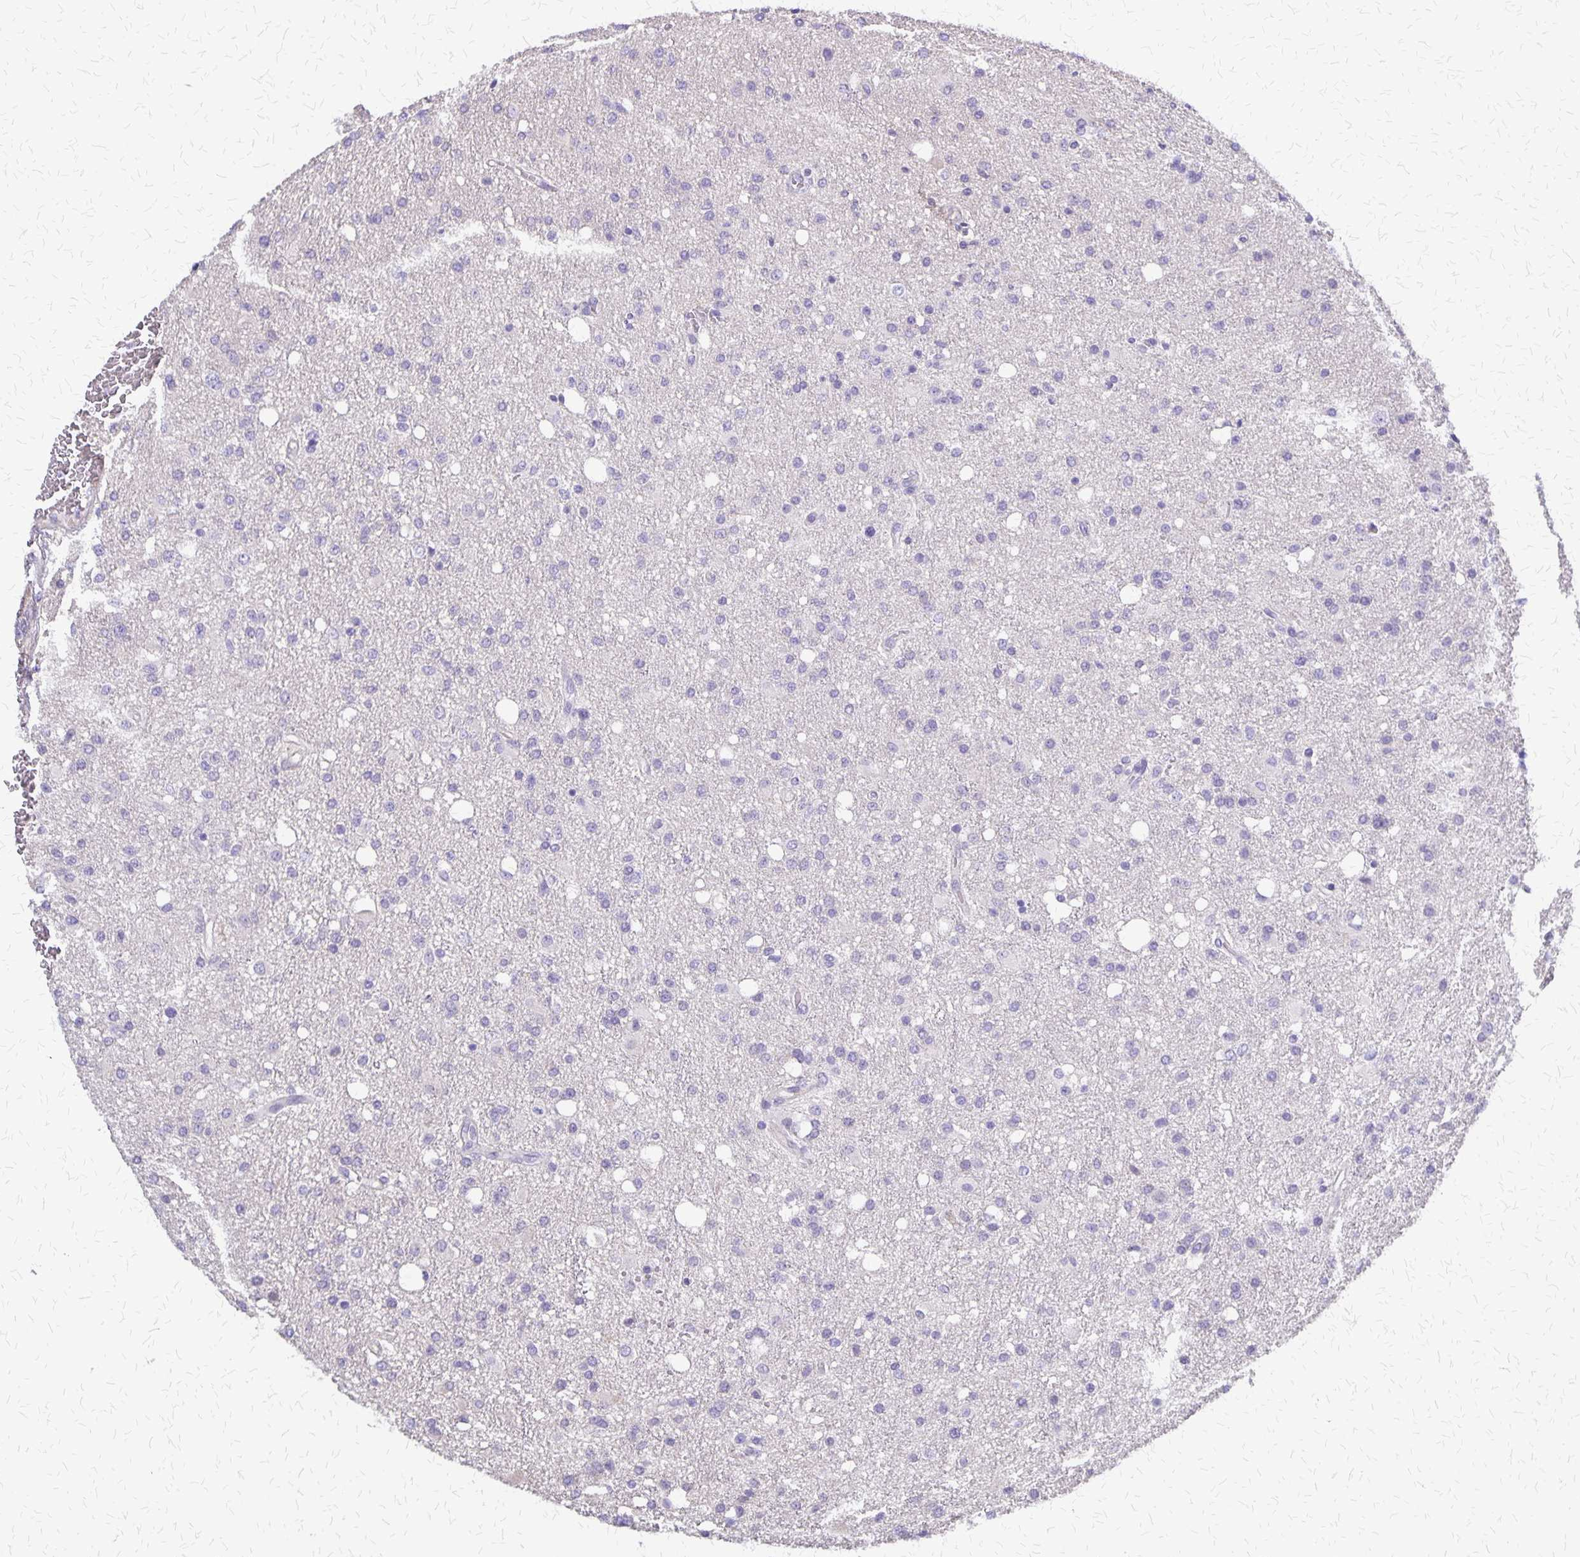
{"staining": {"intensity": "negative", "quantity": "none", "location": "none"}, "tissue": "glioma", "cell_type": "Tumor cells", "image_type": "cancer", "snomed": [{"axis": "morphology", "description": "Glioma, malignant, Low grade"}, {"axis": "topography", "description": "Brain"}], "caption": "Photomicrograph shows no significant protein positivity in tumor cells of low-grade glioma (malignant).", "gene": "SI", "patient": {"sex": "female", "age": 58}}